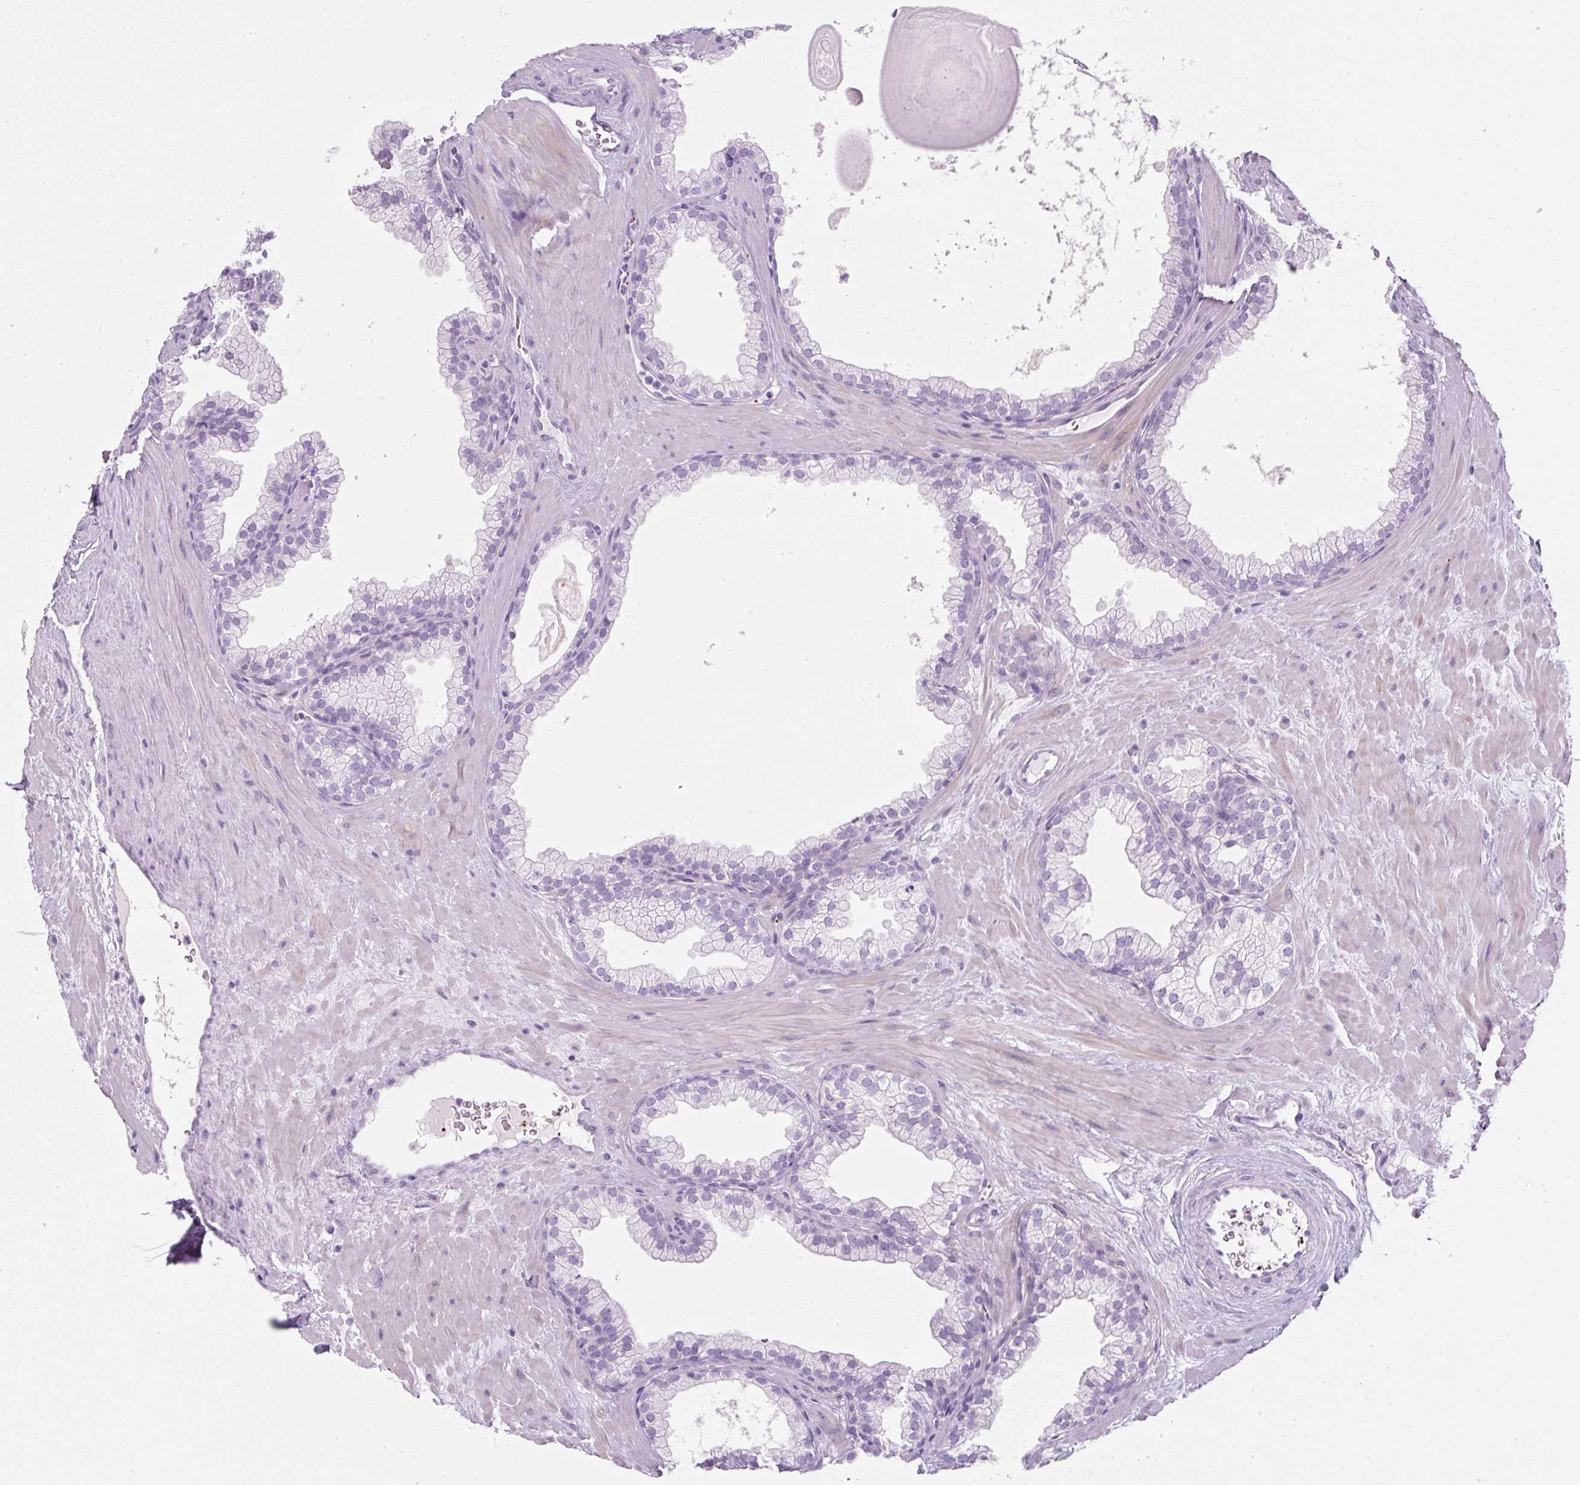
{"staining": {"intensity": "negative", "quantity": "none", "location": "none"}, "tissue": "prostate", "cell_type": "Glandular cells", "image_type": "normal", "snomed": [{"axis": "morphology", "description": "Normal tissue, NOS"}, {"axis": "topography", "description": "Prostate"}, {"axis": "topography", "description": "Peripheral nerve tissue"}], "caption": "IHC micrograph of normal prostate stained for a protein (brown), which shows no staining in glandular cells.", "gene": "ENSG00000288796", "patient": {"sex": "male", "age": 61}}